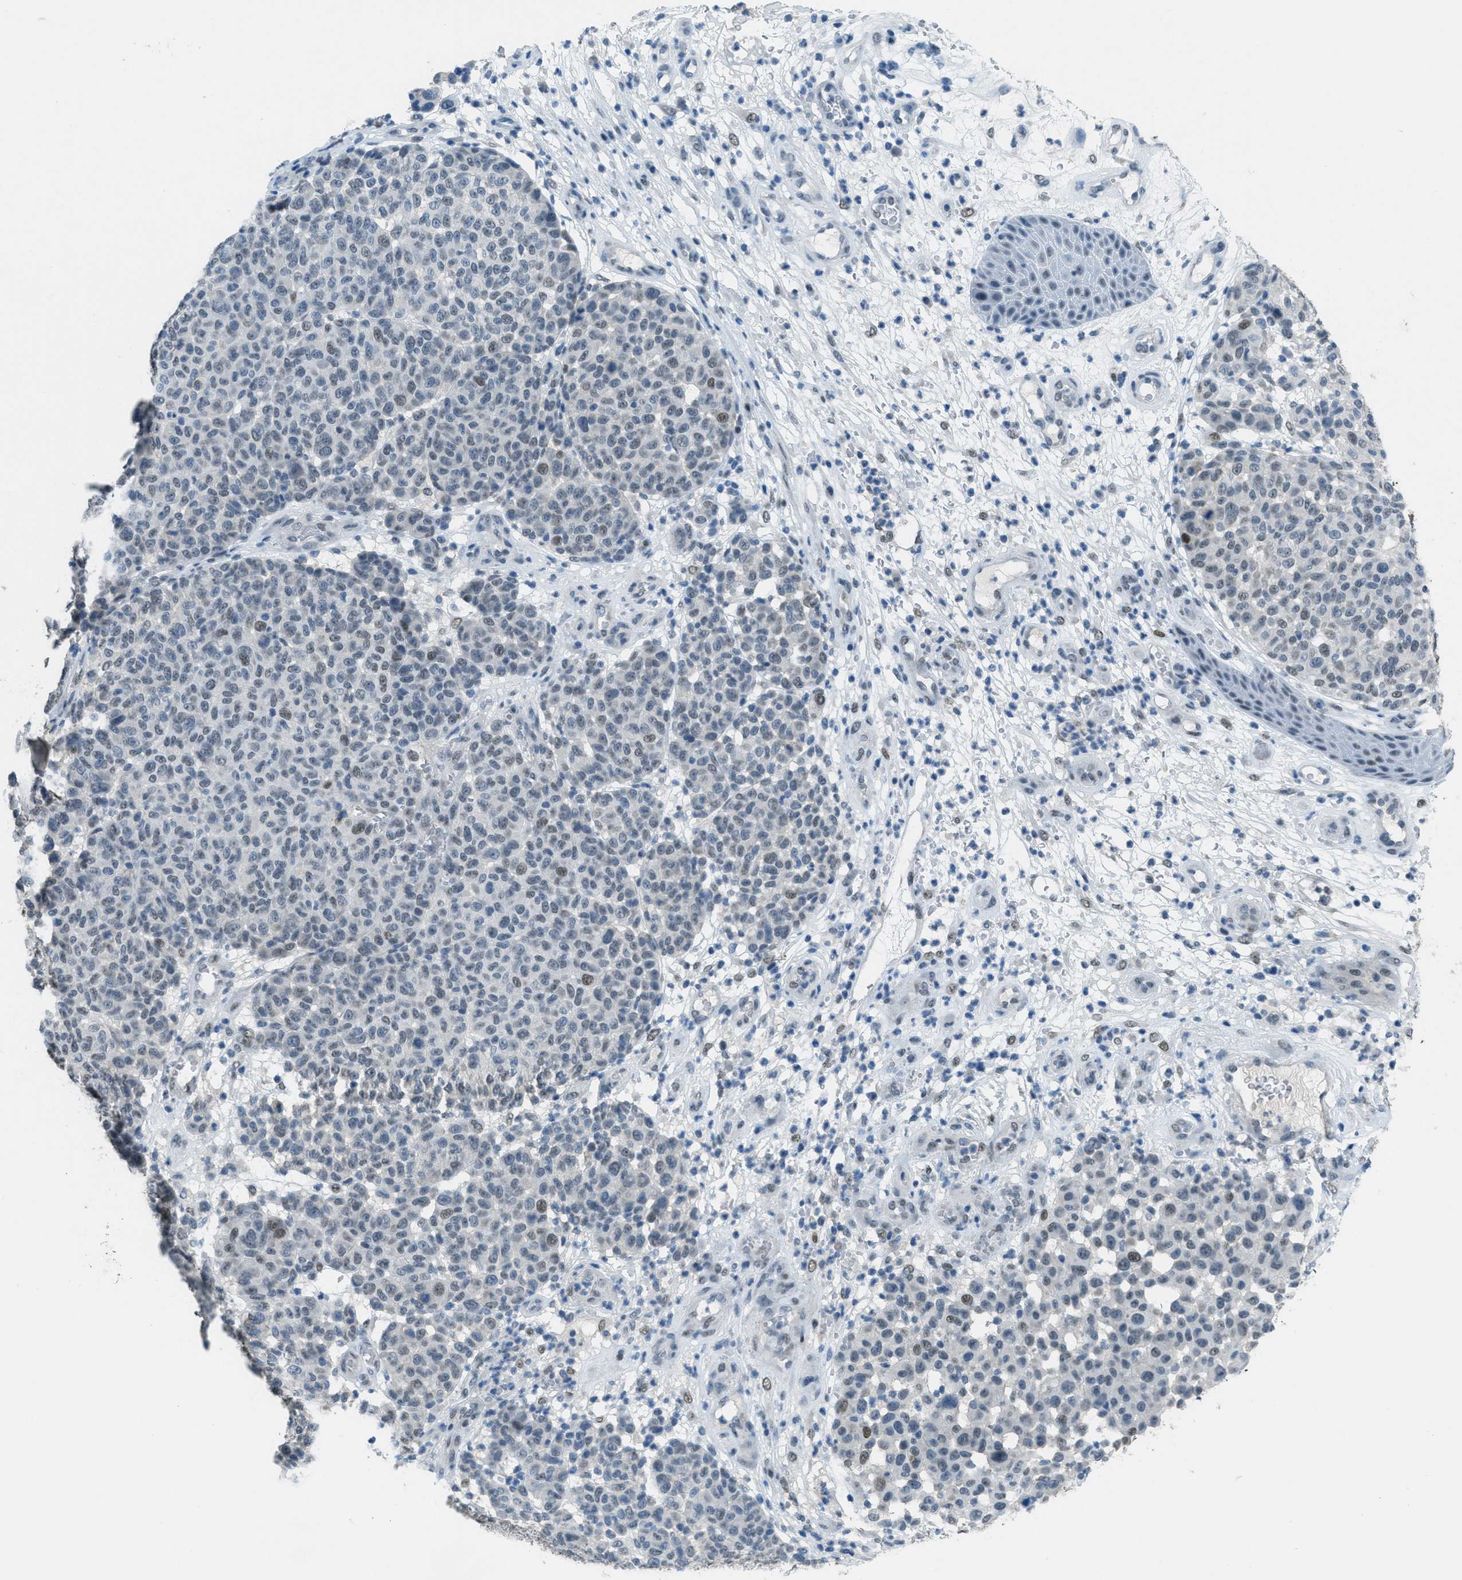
{"staining": {"intensity": "weak", "quantity": "<25%", "location": "nuclear"}, "tissue": "melanoma", "cell_type": "Tumor cells", "image_type": "cancer", "snomed": [{"axis": "morphology", "description": "Malignant melanoma, NOS"}, {"axis": "topography", "description": "Skin"}], "caption": "The photomicrograph exhibits no staining of tumor cells in melanoma.", "gene": "TTC13", "patient": {"sex": "male", "age": 59}}